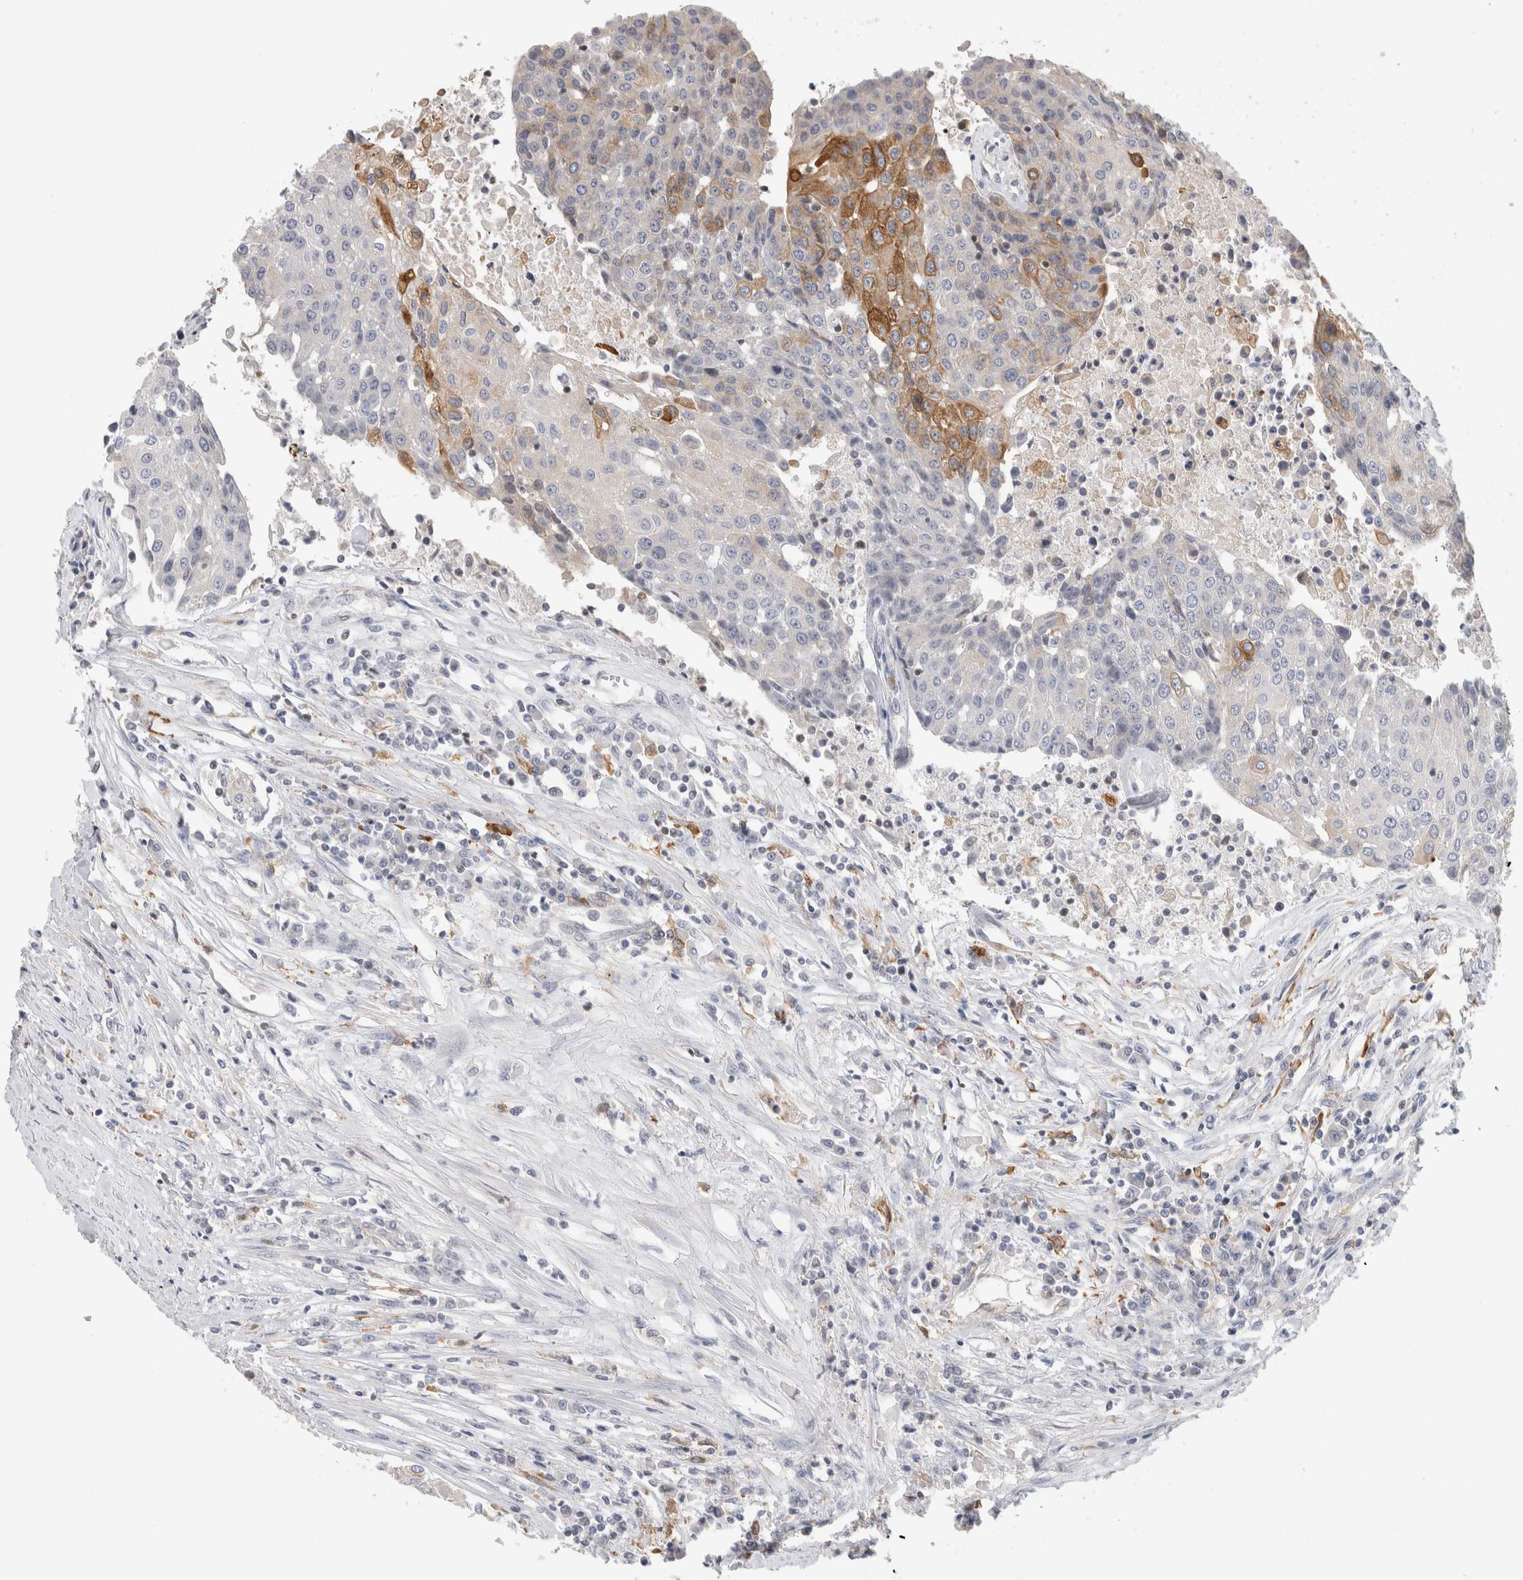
{"staining": {"intensity": "moderate", "quantity": "<25%", "location": "cytoplasmic/membranous"}, "tissue": "urothelial cancer", "cell_type": "Tumor cells", "image_type": "cancer", "snomed": [{"axis": "morphology", "description": "Urothelial carcinoma, High grade"}, {"axis": "topography", "description": "Urinary bladder"}], "caption": "Tumor cells exhibit moderate cytoplasmic/membranous staining in about <25% of cells in urothelial cancer. The staining was performed using DAB (3,3'-diaminobenzidine) to visualize the protein expression in brown, while the nuclei were stained in blue with hematoxylin (Magnification: 20x).", "gene": "SYTL5", "patient": {"sex": "female", "age": 85}}